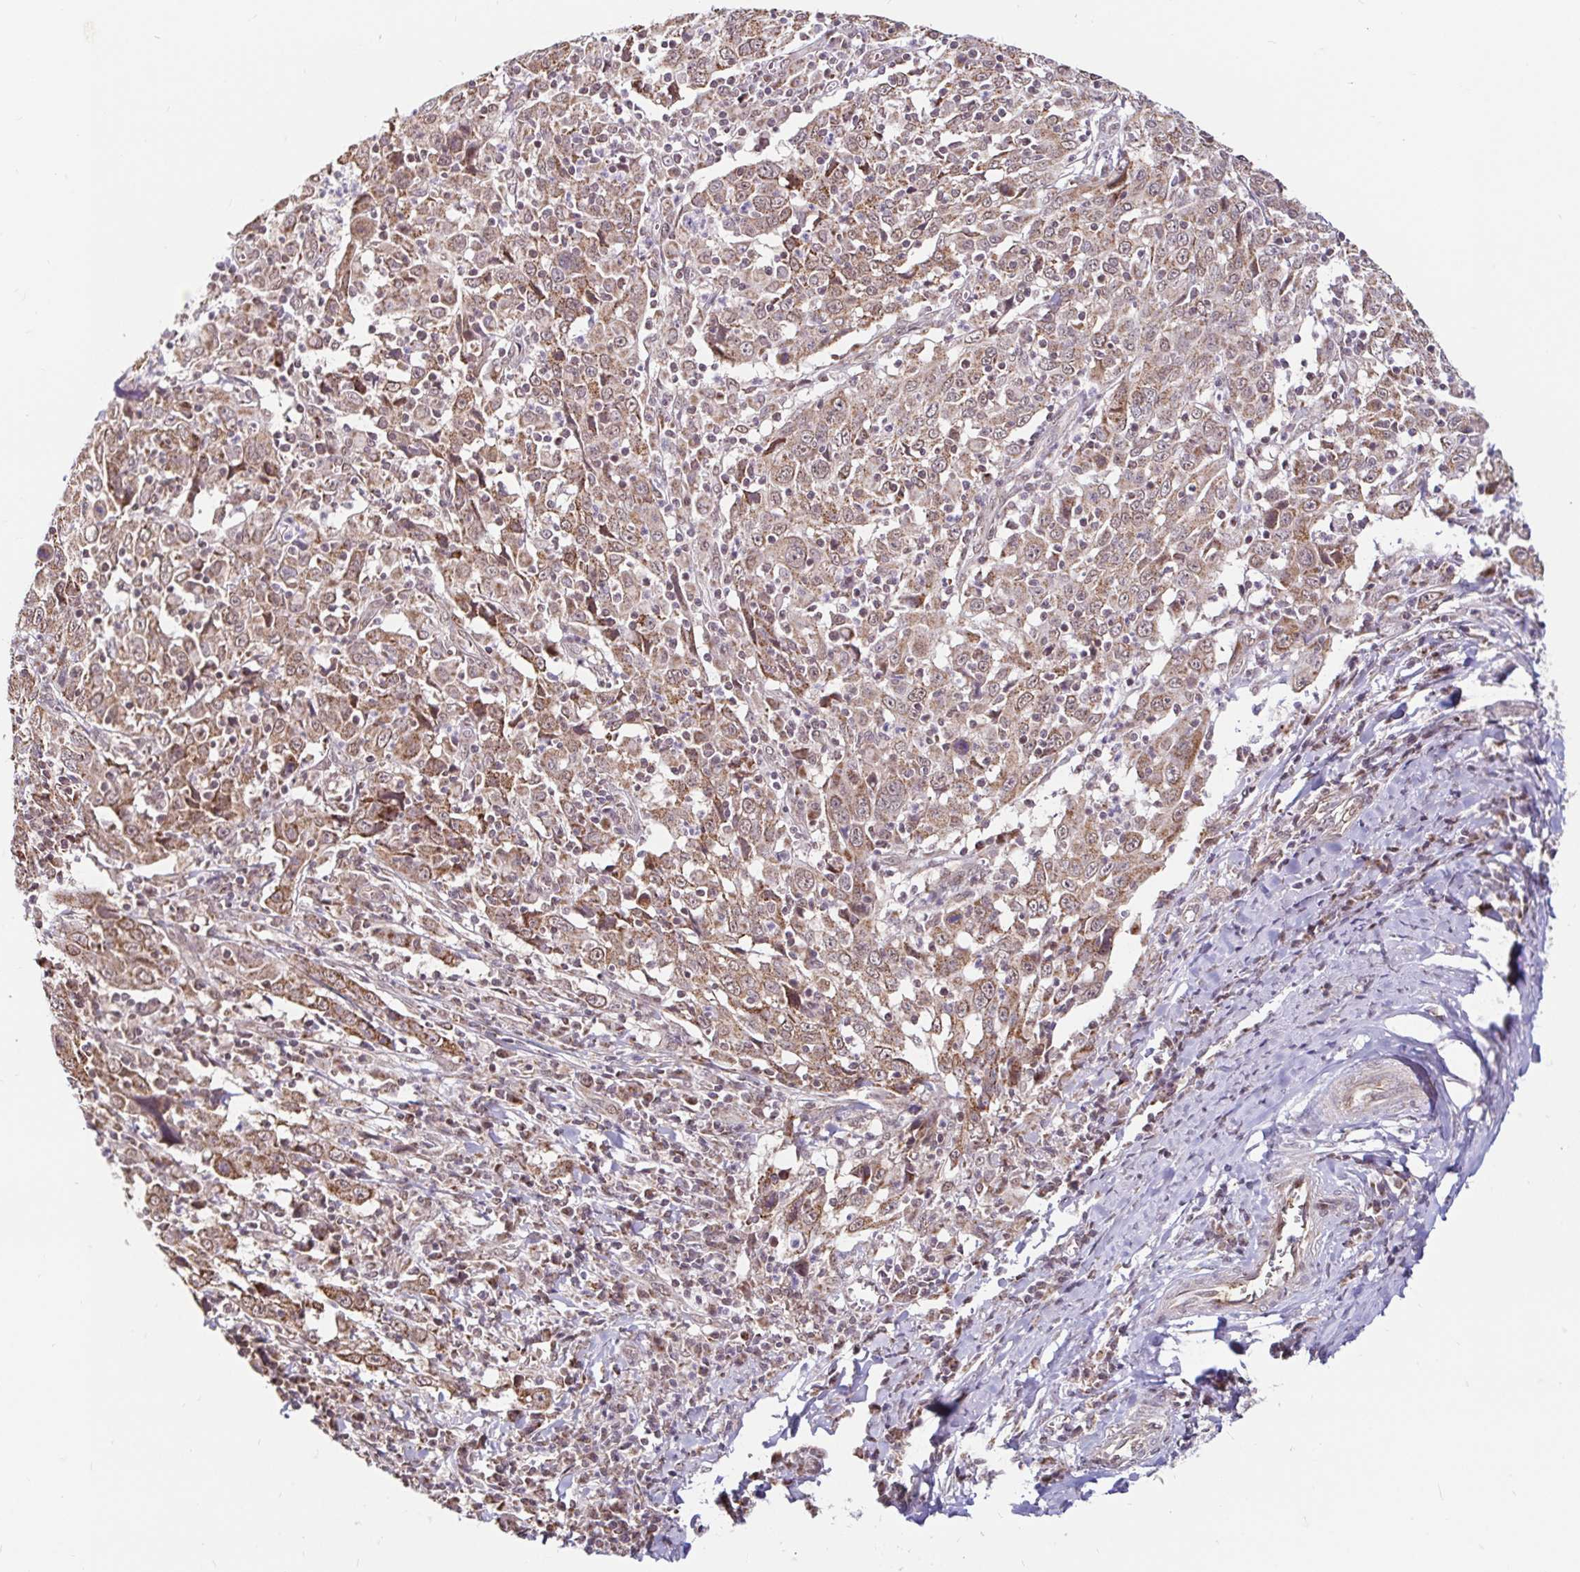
{"staining": {"intensity": "moderate", "quantity": ">75%", "location": "cytoplasmic/membranous"}, "tissue": "cervical cancer", "cell_type": "Tumor cells", "image_type": "cancer", "snomed": [{"axis": "morphology", "description": "Squamous cell carcinoma, NOS"}, {"axis": "topography", "description": "Cervix"}], "caption": "Tumor cells demonstrate medium levels of moderate cytoplasmic/membranous staining in approximately >75% of cells in cervical squamous cell carcinoma.", "gene": "TIMM50", "patient": {"sex": "female", "age": 46}}